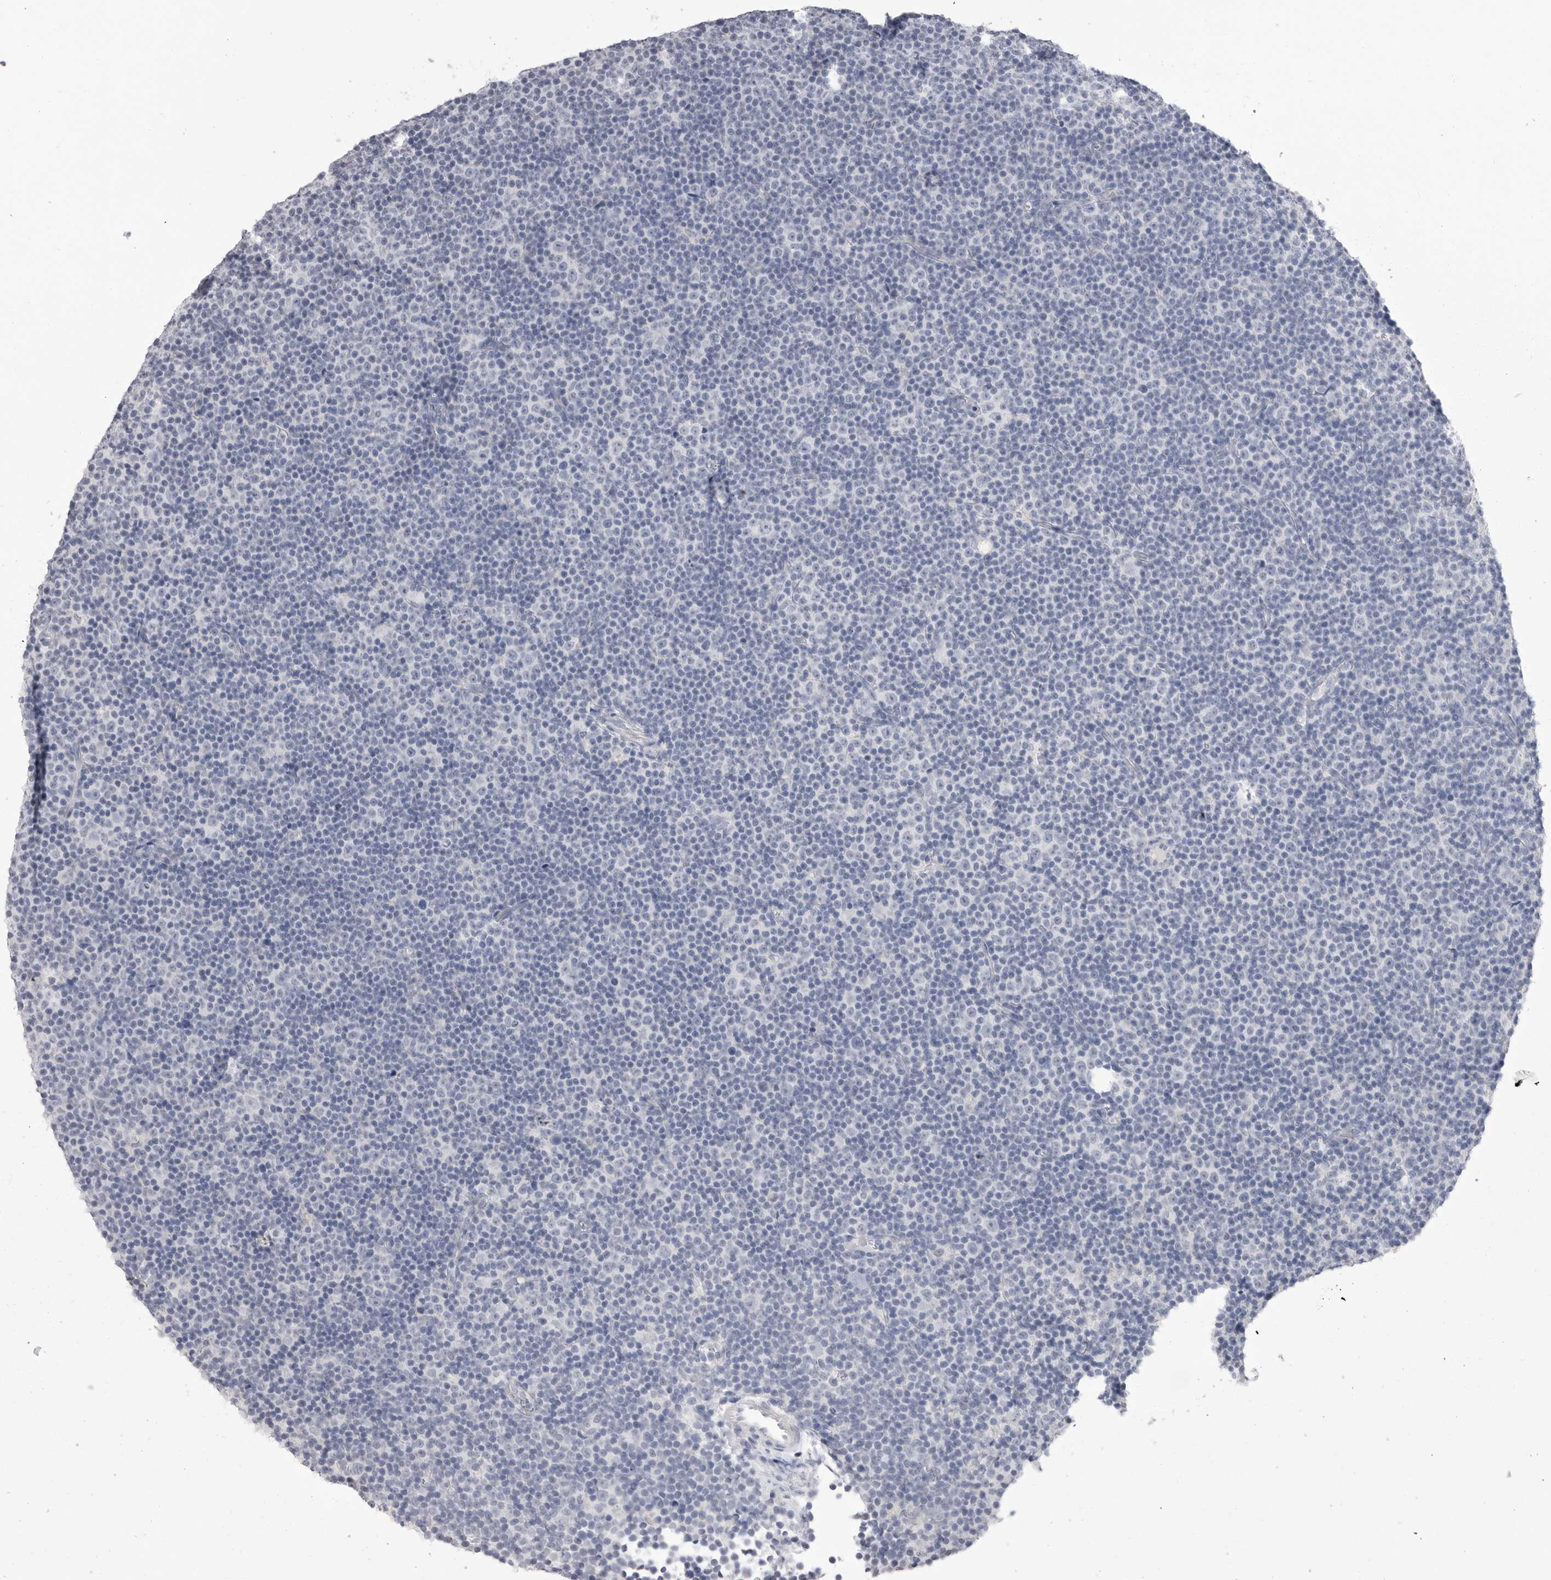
{"staining": {"intensity": "negative", "quantity": "none", "location": "none"}, "tissue": "lymphoma", "cell_type": "Tumor cells", "image_type": "cancer", "snomed": [{"axis": "morphology", "description": "Malignant lymphoma, non-Hodgkin's type, Low grade"}, {"axis": "topography", "description": "Lymph node"}], "caption": "Low-grade malignant lymphoma, non-Hodgkin's type stained for a protein using IHC exhibits no staining tumor cells.", "gene": "CPB1", "patient": {"sex": "female", "age": 67}}